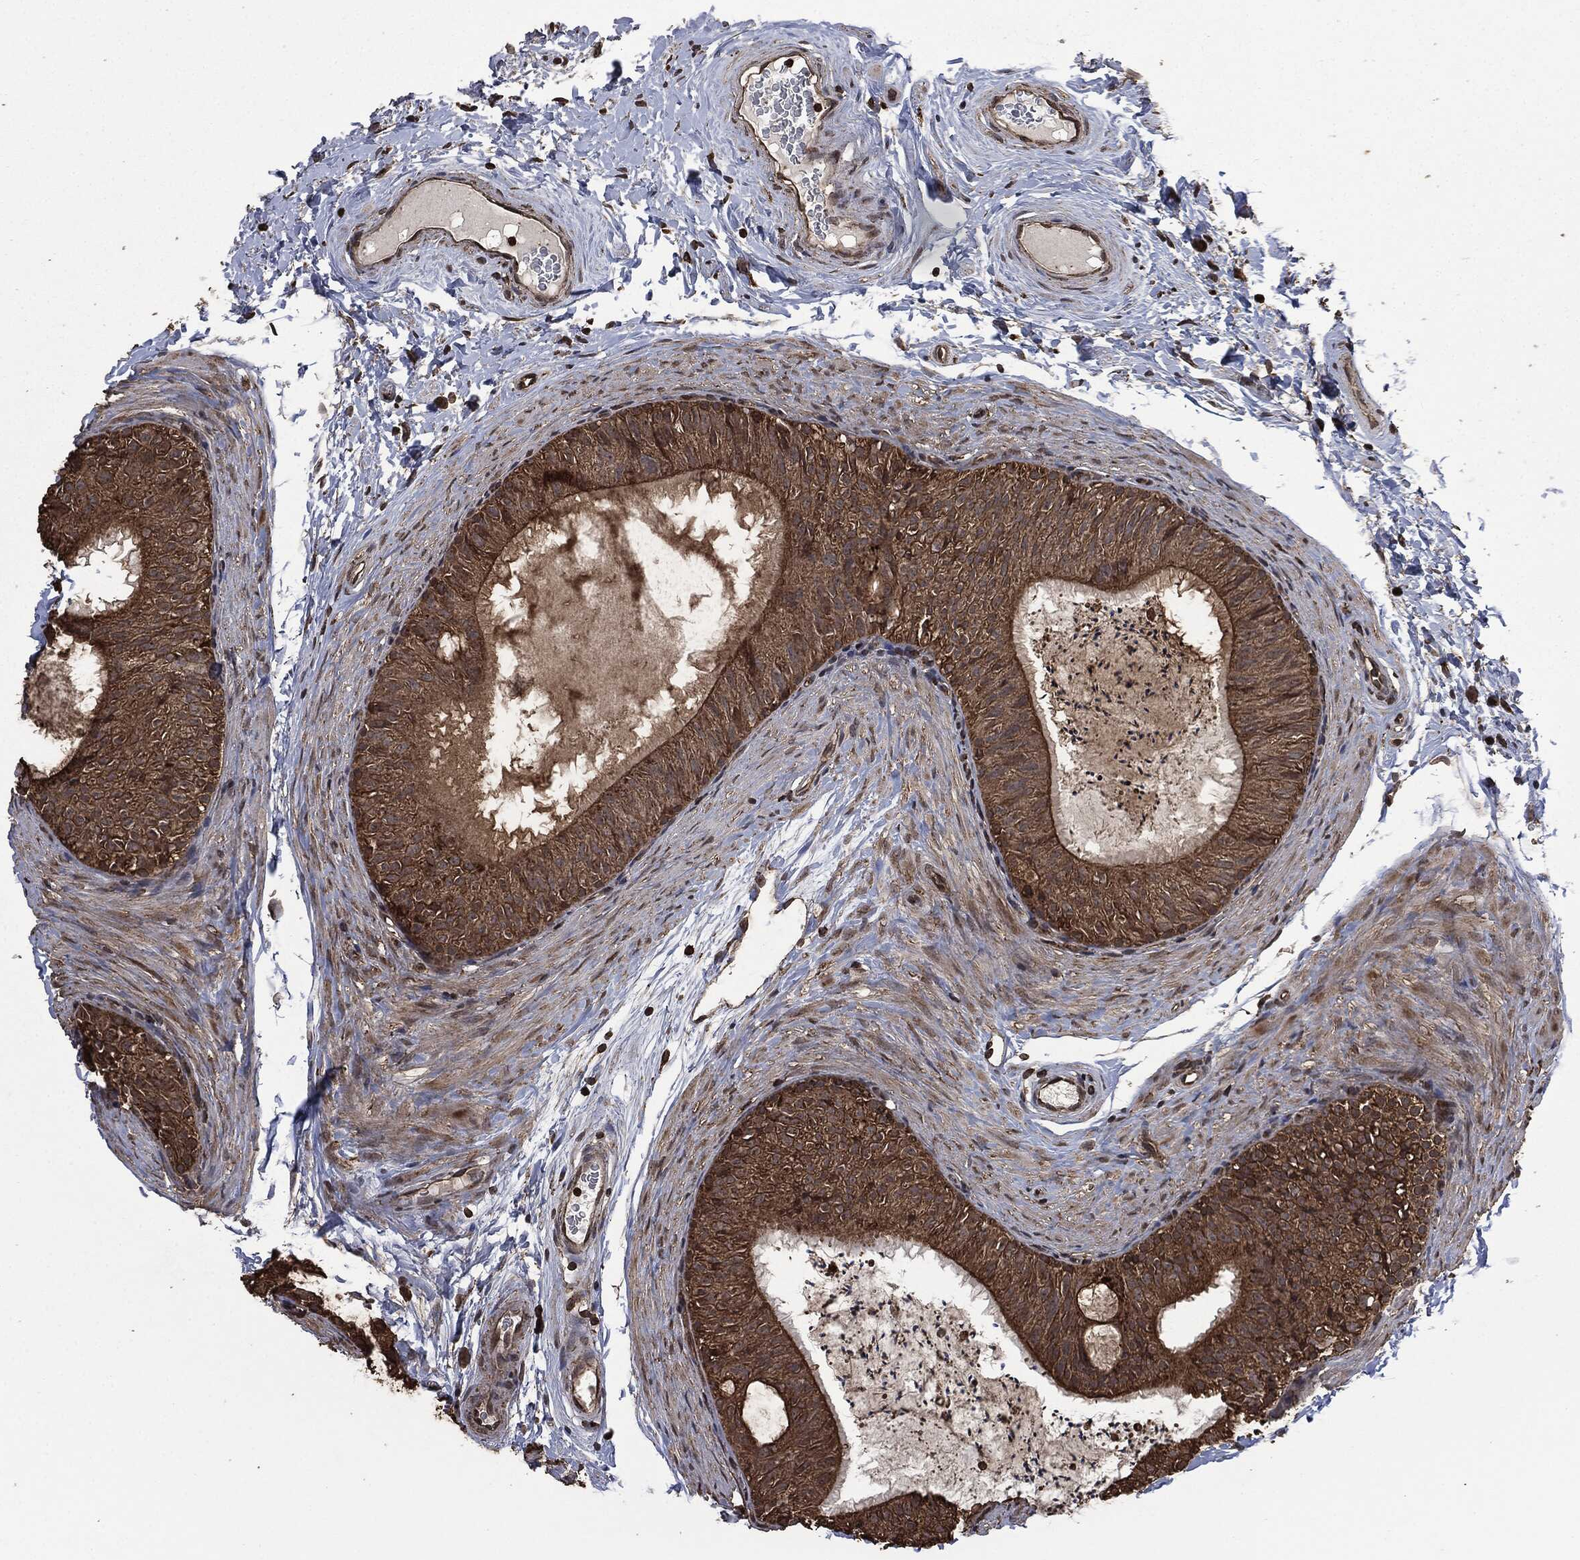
{"staining": {"intensity": "strong", "quantity": ">75%", "location": "cytoplasmic/membranous"}, "tissue": "epididymis", "cell_type": "Glandular cells", "image_type": "normal", "snomed": [{"axis": "morphology", "description": "Normal tissue, NOS"}, {"axis": "topography", "description": "Epididymis"}], "caption": "IHC (DAB (3,3'-diaminobenzidine)) staining of unremarkable epididymis shows strong cytoplasmic/membranous protein positivity in approximately >75% of glandular cells.", "gene": "LIG3", "patient": {"sex": "male", "age": 34}}